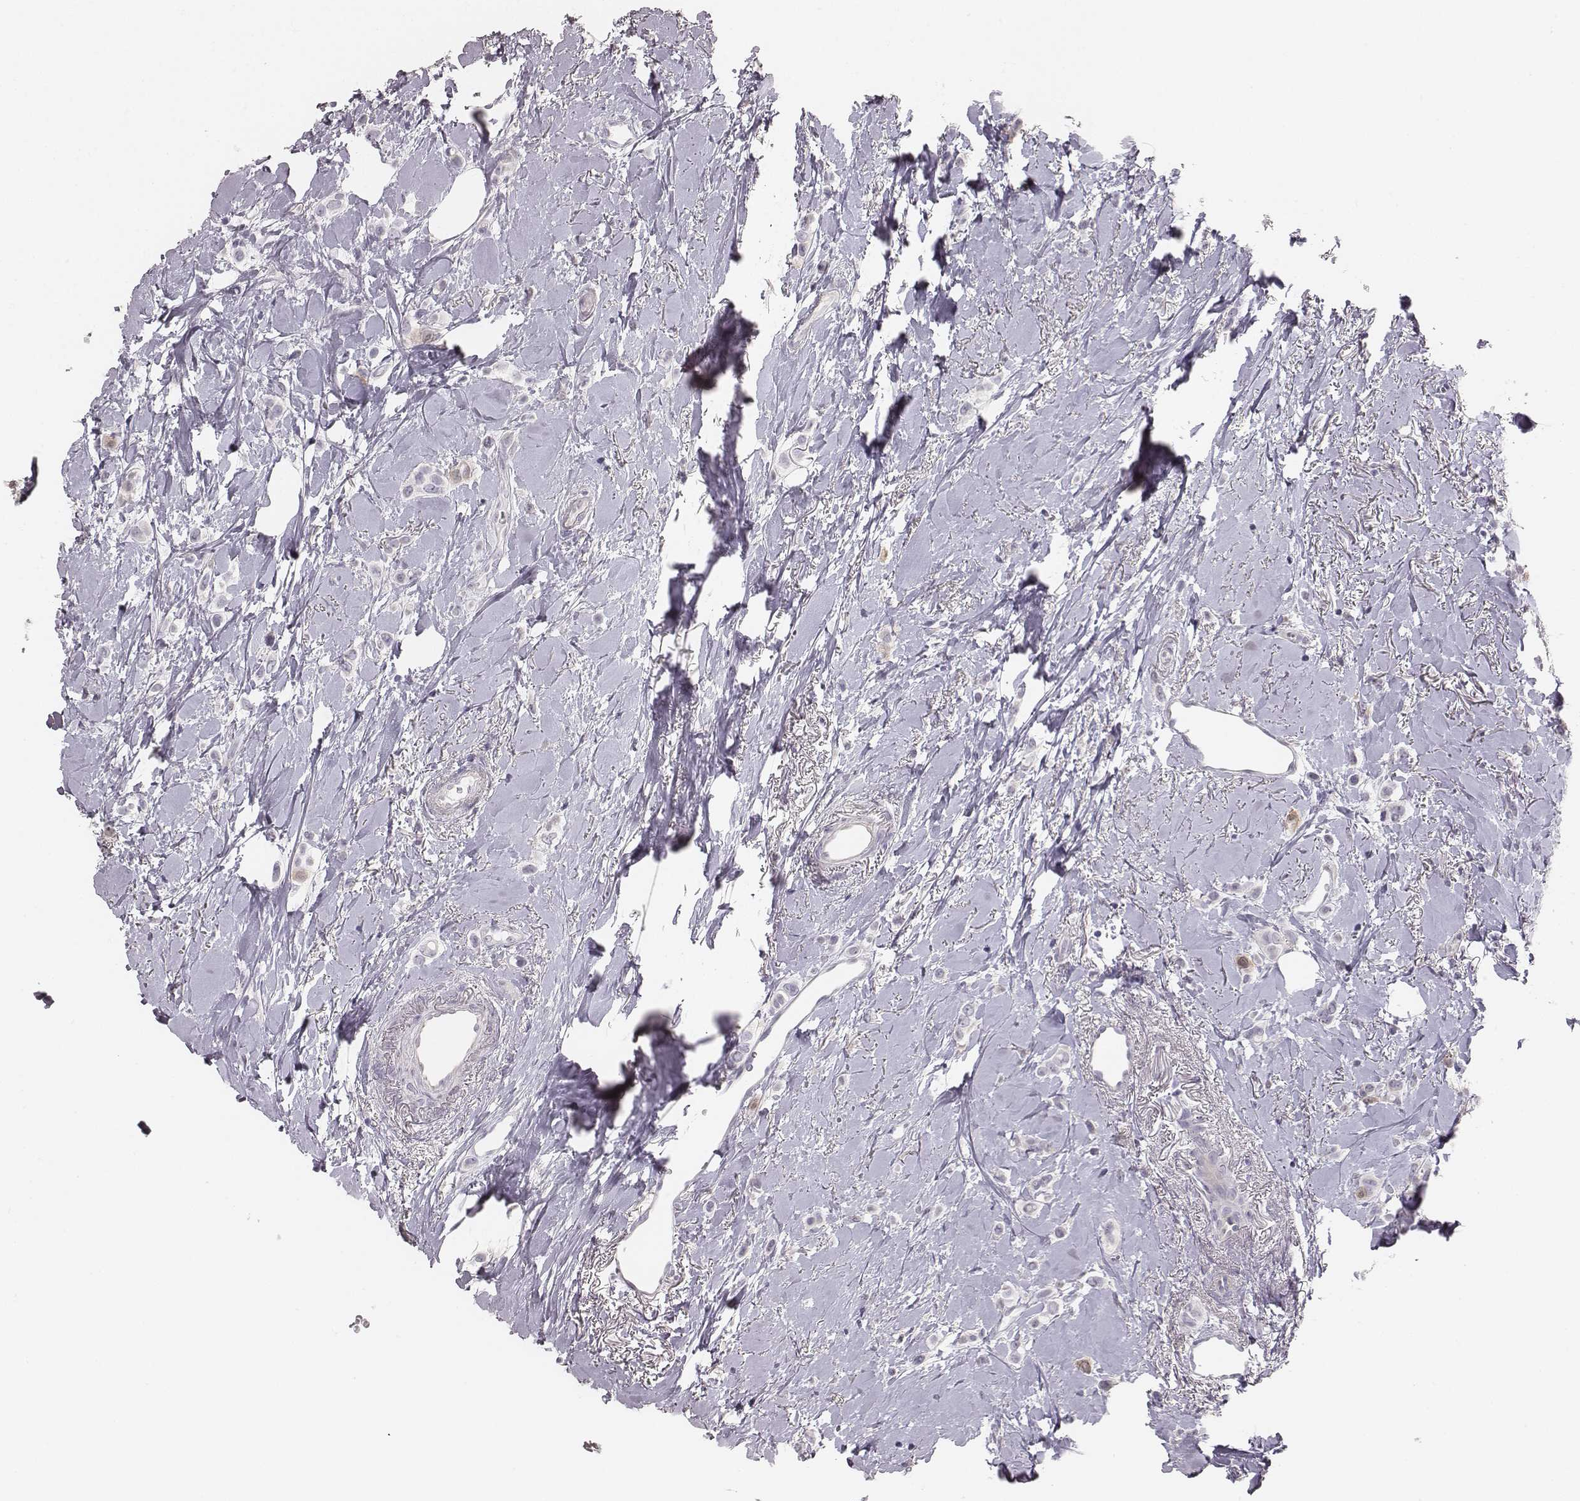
{"staining": {"intensity": "negative", "quantity": "none", "location": "none"}, "tissue": "breast cancer", "cell_type": "Tumor cells", "image_type": "cancer", "snomed": [{"axis": "morphology", "description": "Lobular carcinoma"}, {"axis": "topography", "description": "Breast"}], "caption": "An immunohistochemistry (IHC) image of breast cancer is shown. There is no staining in tumor cells of breast cancer.", "gene": "PBK", "patient": {"sex": "female", "age": 66}}